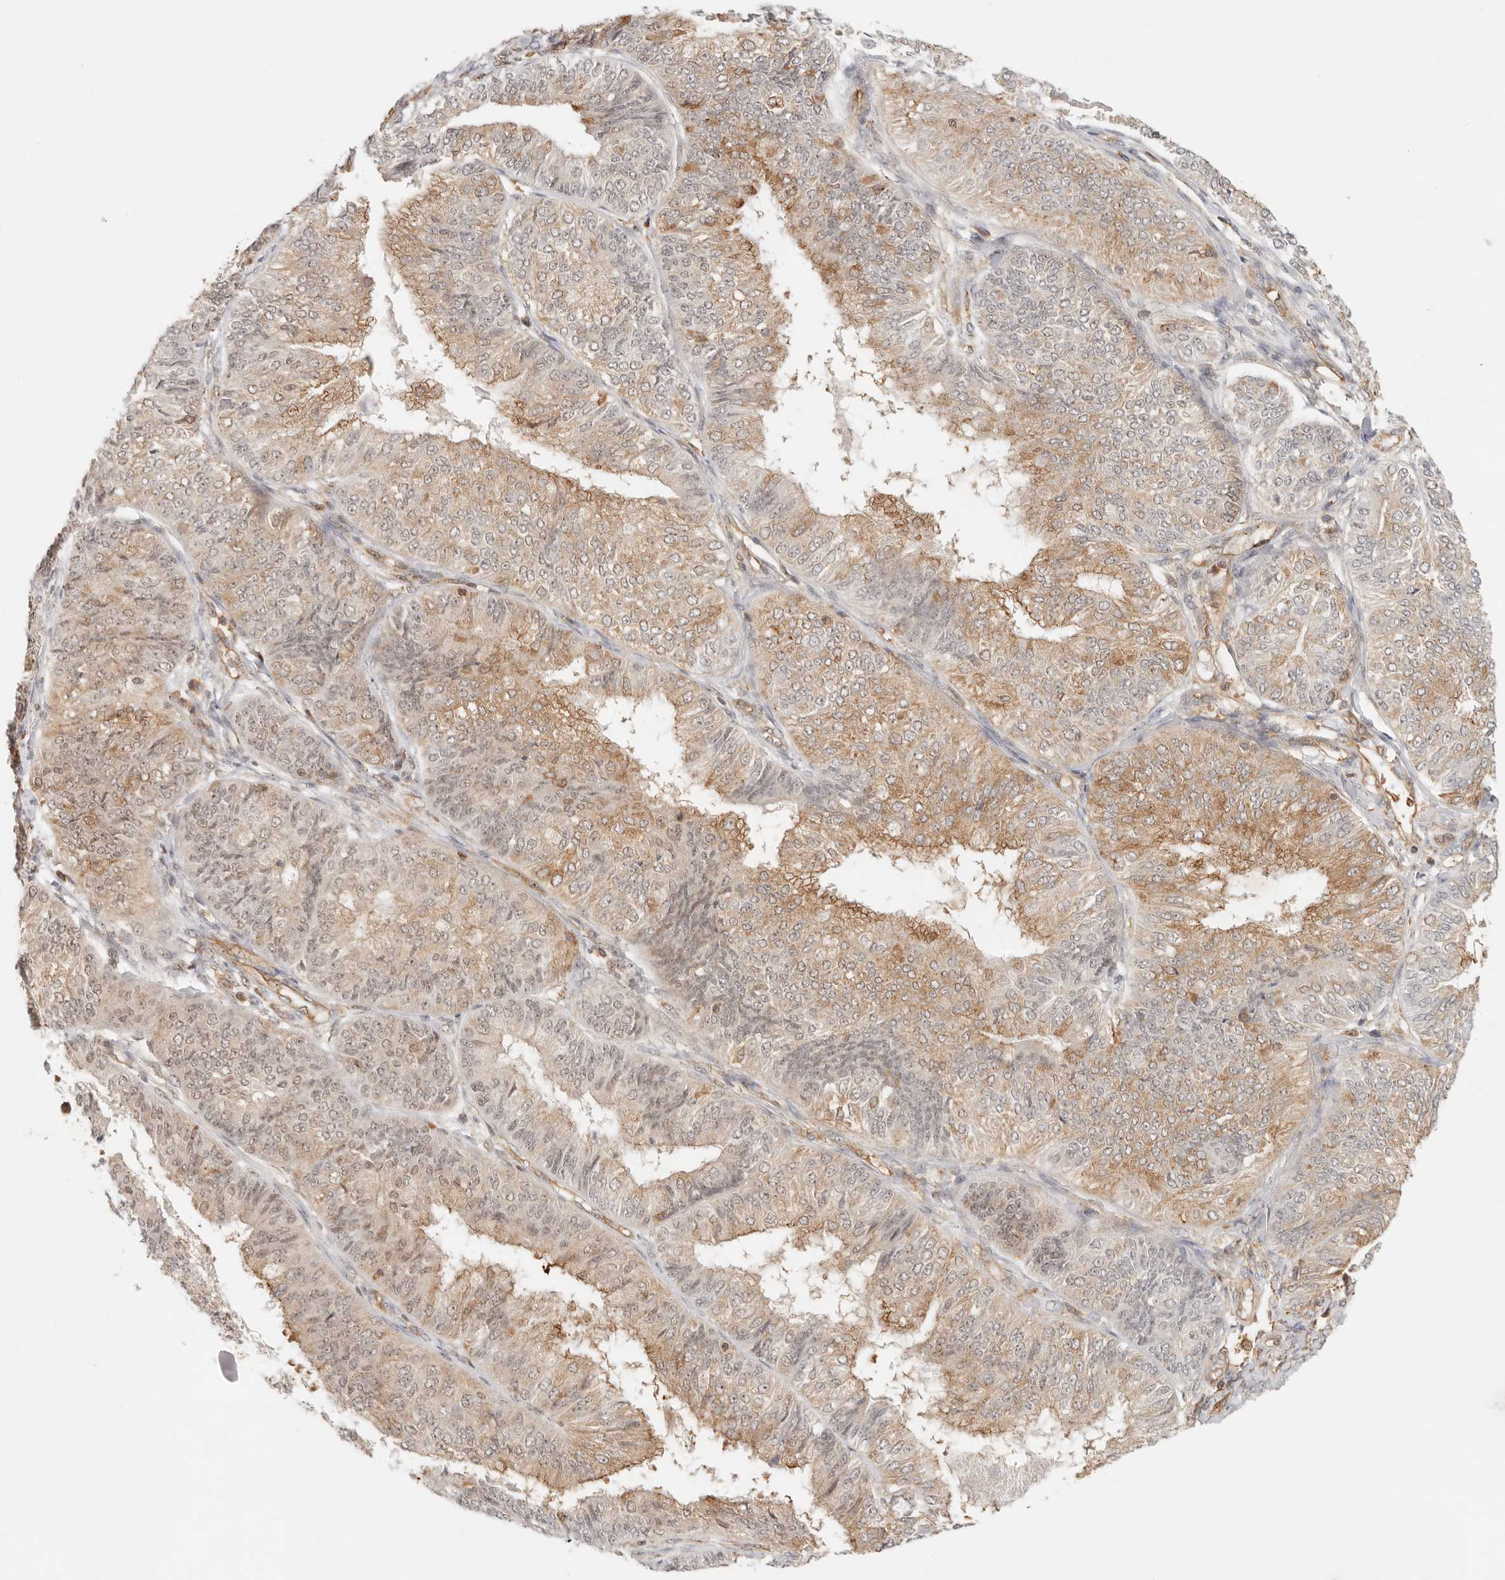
{"staining": {"intensity": "moderate", "quantity": ">75%", "location": "cytoplasmic/membranous,nuclear"}, "tissue": "endometrial cancer", "cell_type": "Tumor cells", "image_type": "cancer", "snomed": [{"axis": "morphology", "description": "Adenocarcinoma, NOS"}, {"axis": "topography", "description": "Endometrium"}], "caption": "An image showing moderate cytoplasmic/membranous and nuclear expression in about >75% of tumor cells in endometrial cancer, as visualized by brown immunohistochemical staining.", "gene": "HEXD", "patient": {"sex": "female", "age": 58}}